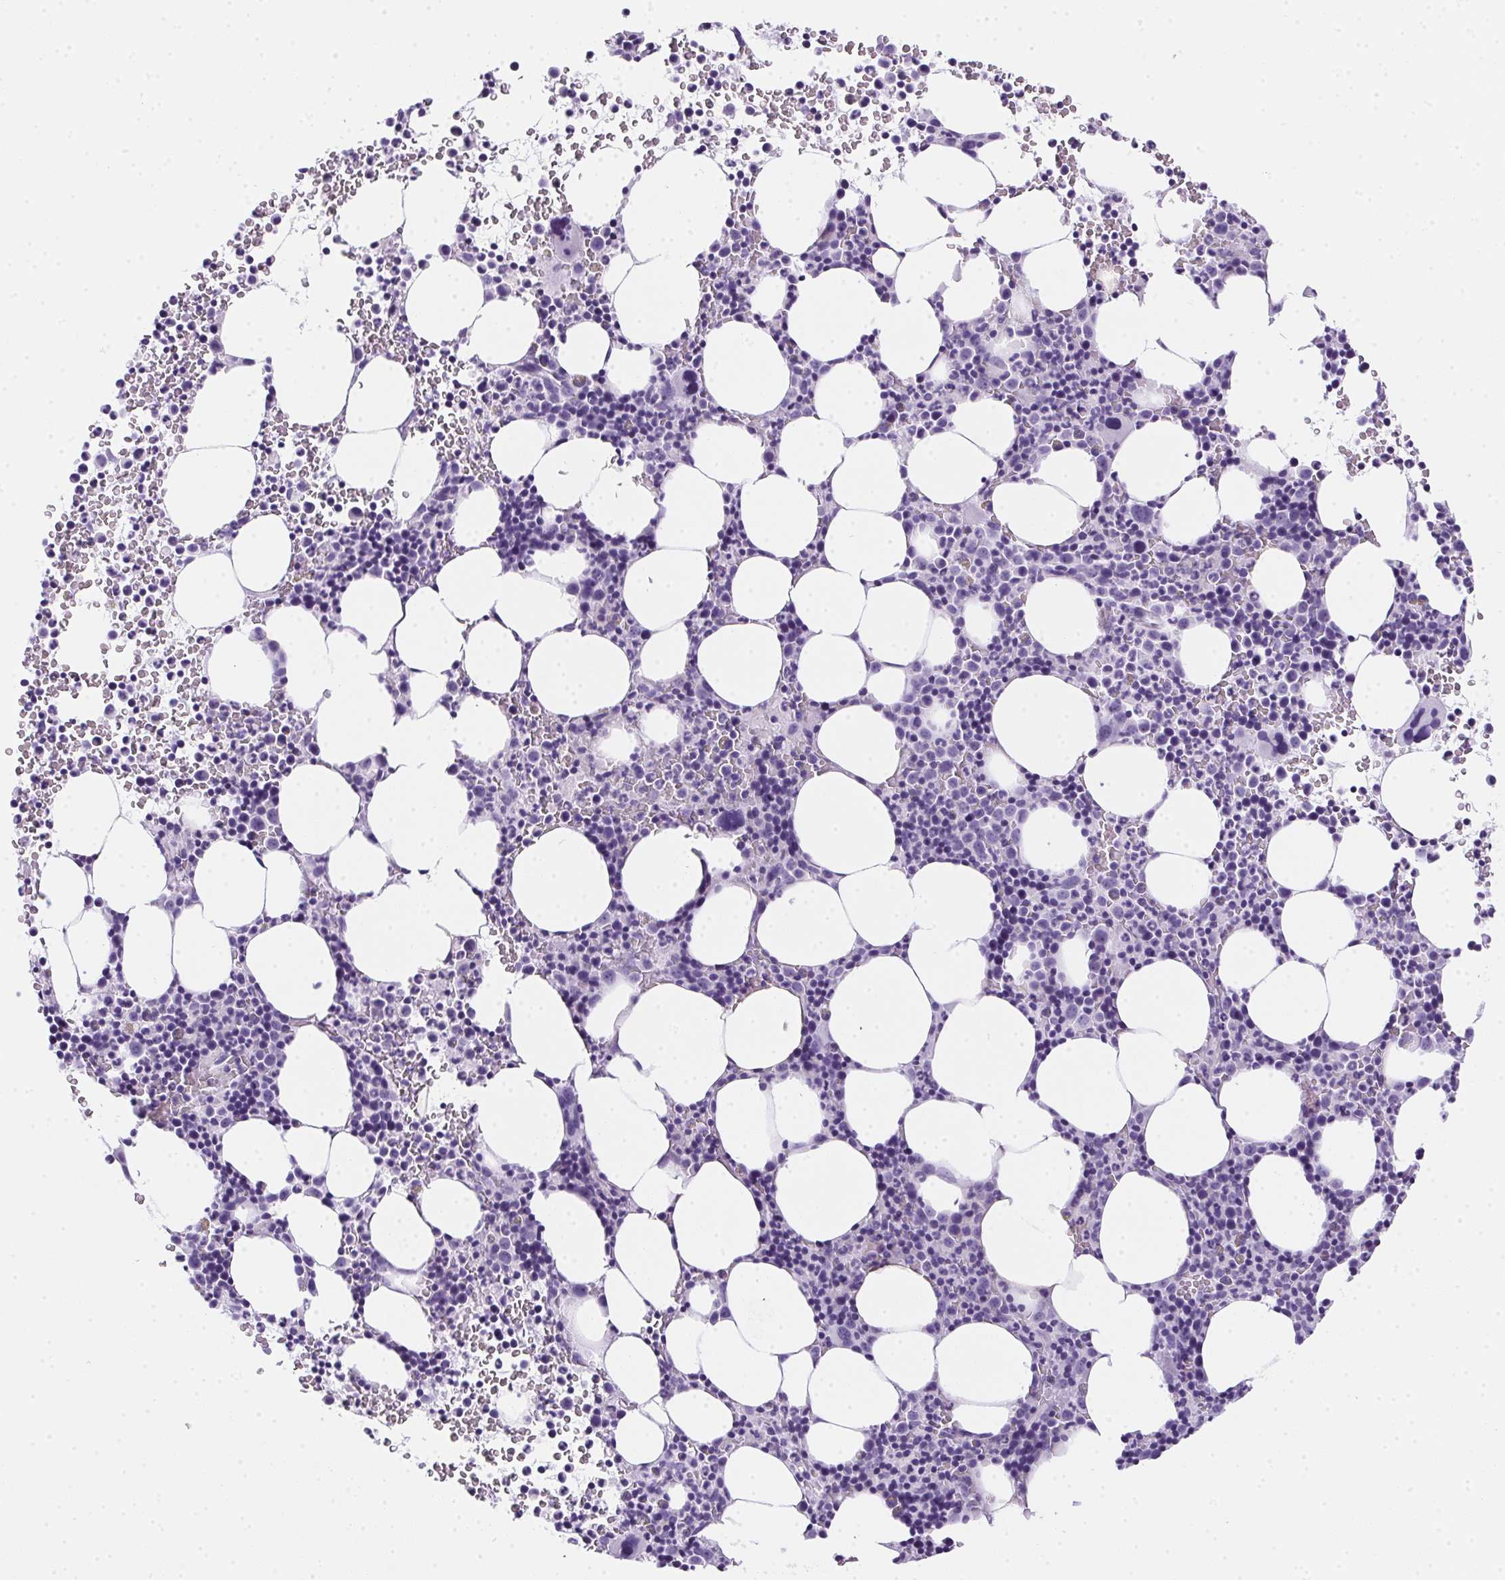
{"staining": {"intensity": "negative", "quantity": "none", "location": "none"}, "tissue": "bone marrow", "cell_type": "Hematopoietic cells", "image_type": "normal", "snomed": [{"axis": "morphology", "description": "Normal tissue, NOS"}, {"axis": "topography", "description": "Bone marrow"}], "caption": "Immunohistochemistry (IHC) image of benign human bone marrow stained for a protein (brown), which shows no positivity in hematopoietic cells.", "gene": "SPACA5B", "patient": {"sex": "male", "age": 58}}